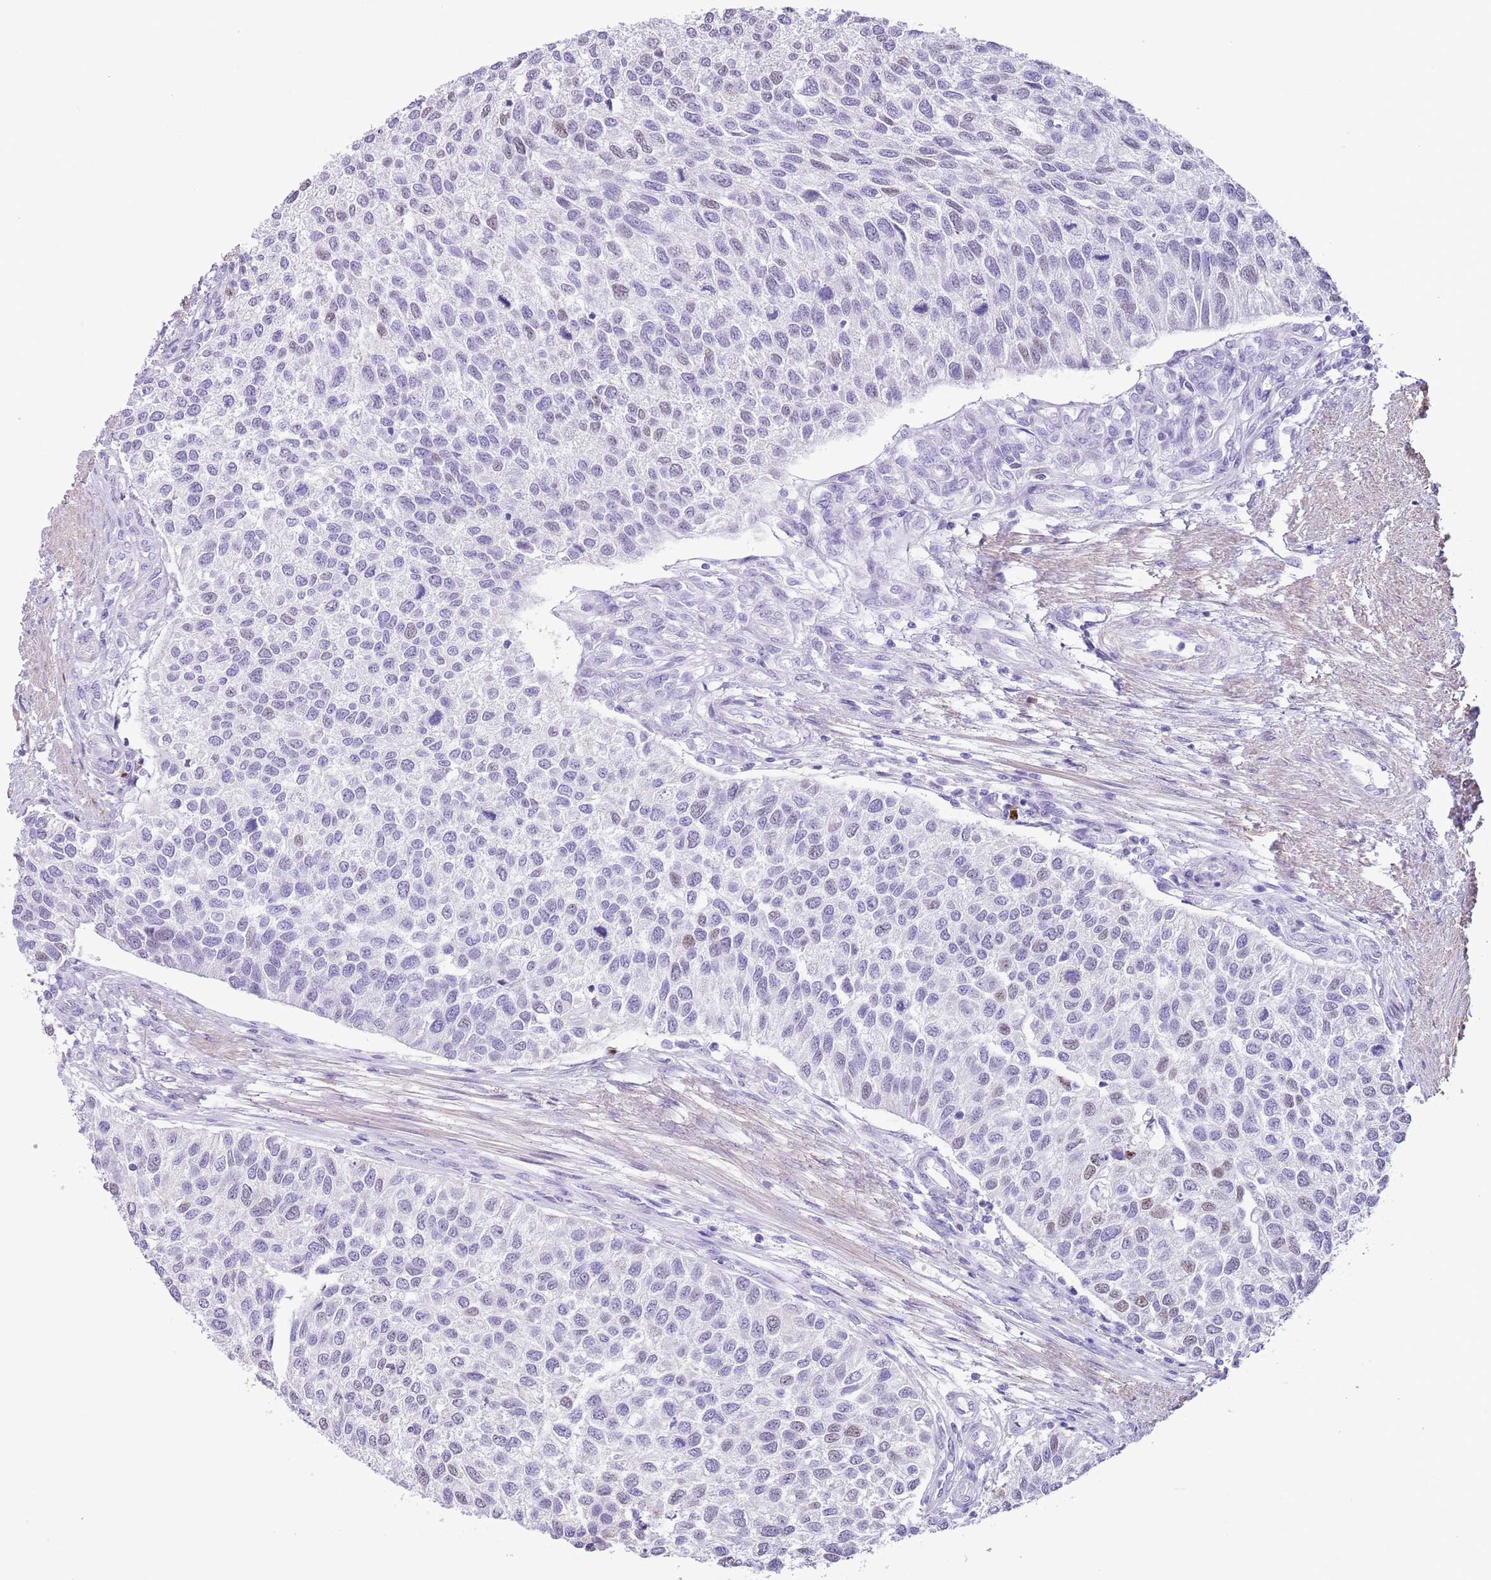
{"staining": {"intensity": "weak", "quantity": "<25%", "location": "nuclear"}, "tissue": "urothelial cancer", "cell_type": "Tumor cells", "image_type": "cancer", "snomed": [{"axis": "morphology", "description": "Urothelial carcinoma, NOS"}, {"axis": "topography", "description": "Urinary bladder"}], "caption": "IHC image of neoplastic tissue: human urothelial cancer stained with DAB (3,3'-diaminobenzidine) reveals no significant protein staining in tumor cells.", "gene": "SLC7A14", "patient": {"sex": "male", "age": 55}}